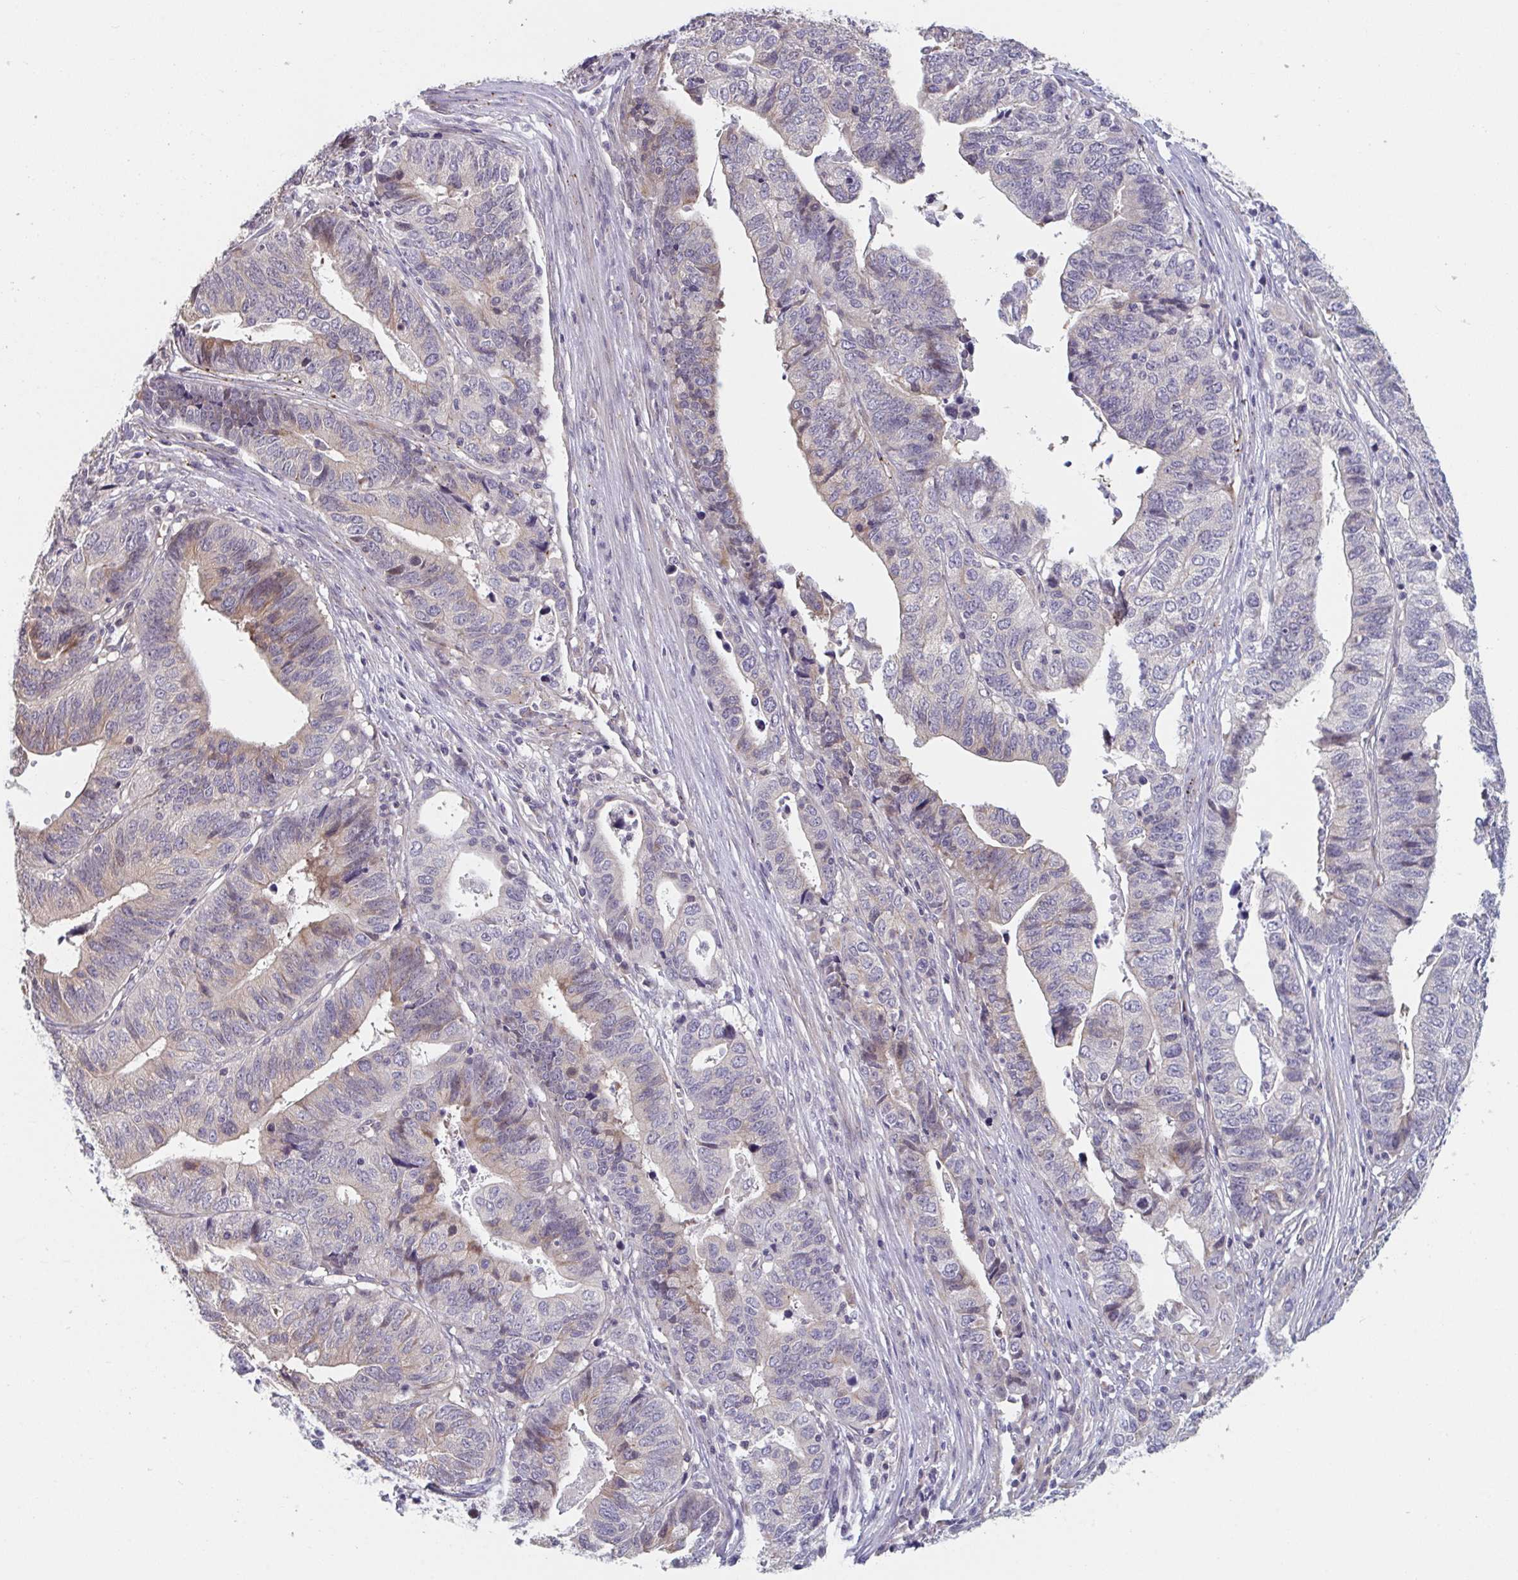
{"staining": {"intensity": "moderate", "quantity": "<25%", "location": "cytoplasmic/membranous"}, "tissue": "stomach cancer", "cell_type": "Tumor cells", "image_type": "cancer", "snomed": [{"axis": "morphology", "description": "Adenocarcinoma, NOS"}, {"axis": "topography", "description": "Stomach, upper"}], "caption": "Human stomach adenocarcinoma stained with a protein marker displays moderate staining in tumor cells.", "gene": "TNFSF10", "patient": {"sex": "female", "age": 67}}